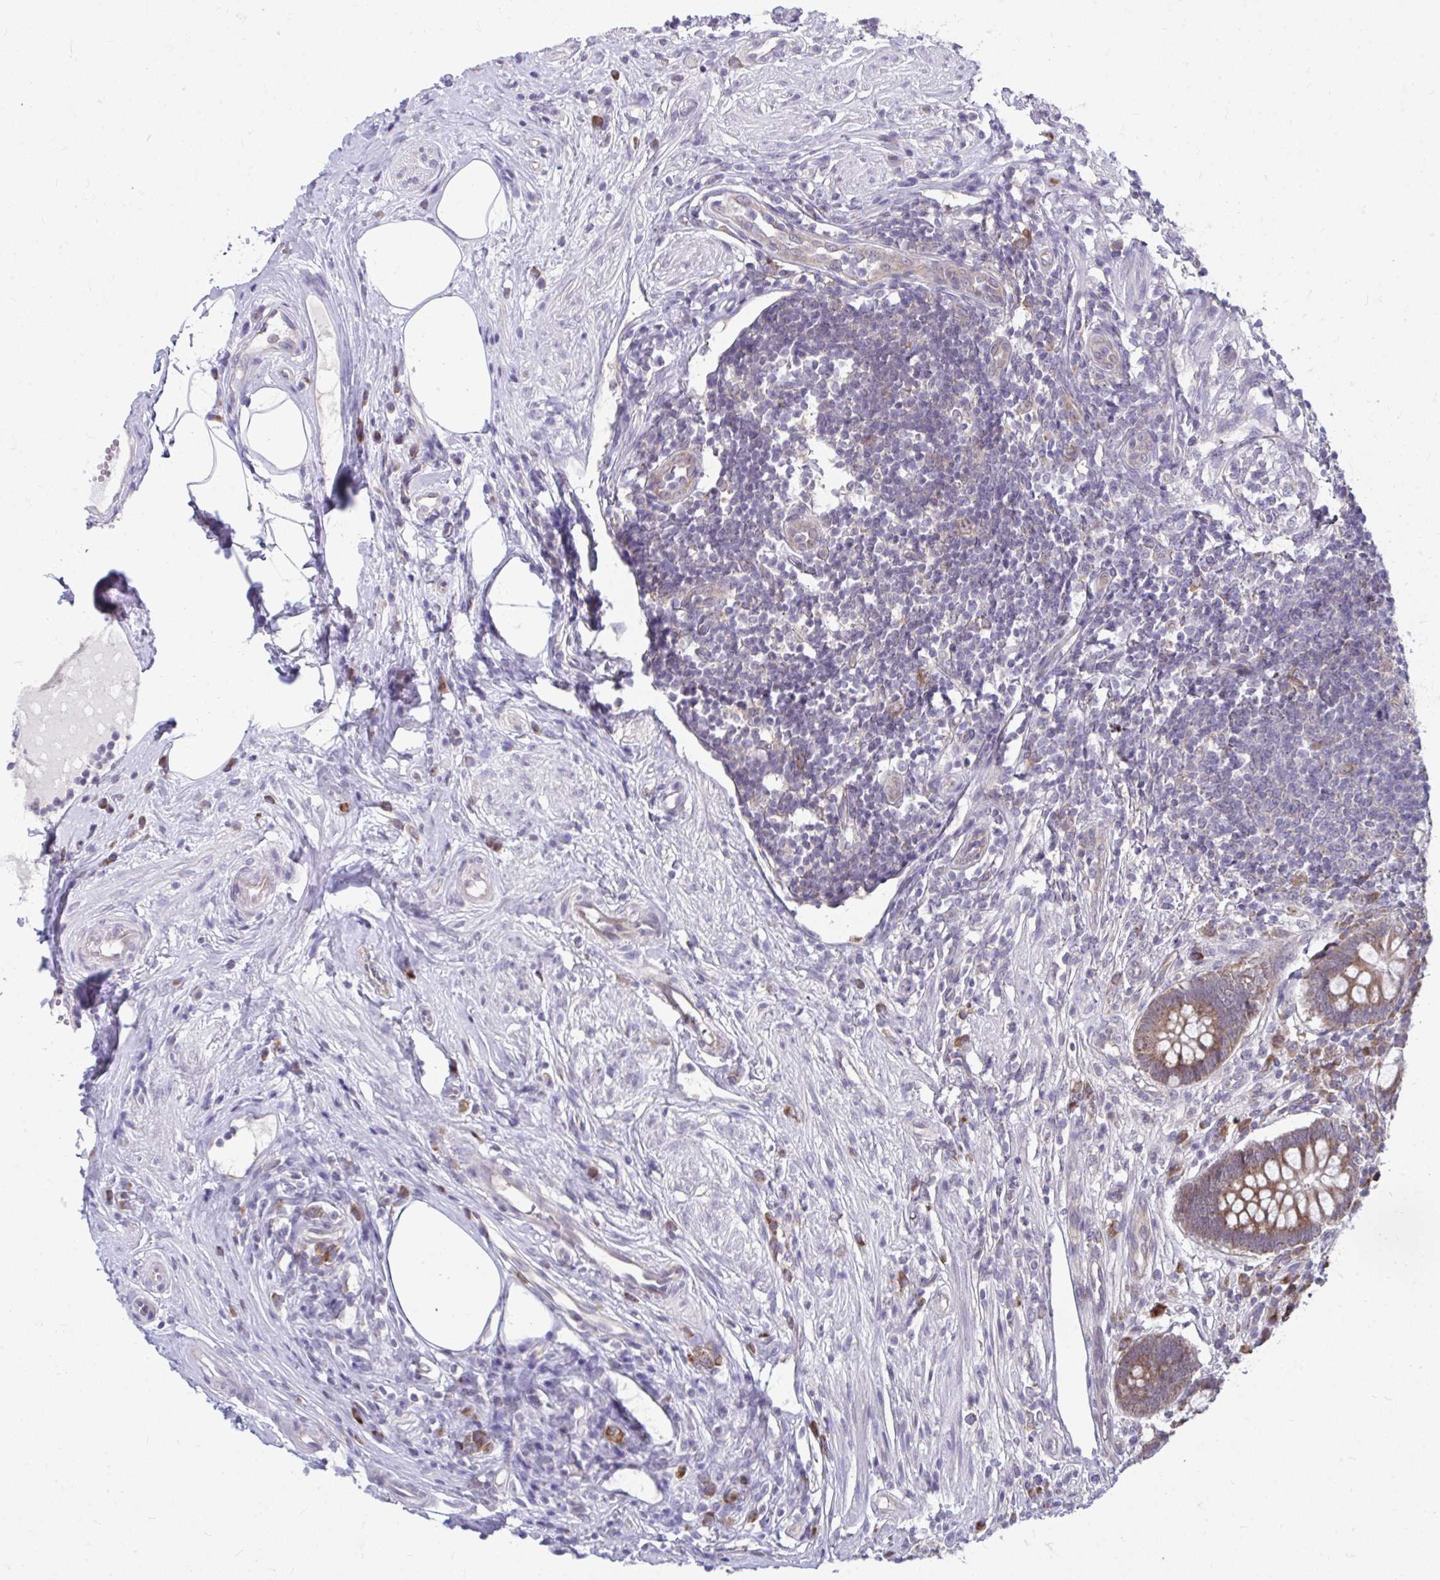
{"staining": {"intensity": "strong", "quantity": ">75%", "location": "cytoplasmic/membranous"}, "tissue": "appendix", "cell_type": "Glandular cells", "image_type": "normal", "snomed": [{"axis": "morphology", "description": "Normal tissue, NOS"}, {"axis": "topography", "description": "Appendix"}], "caption": "This micrograph exhibits immunohistochemistry staining of benign human appendix, with high strong cytoplasmic/membranous expression in approximately >75% of glandular cells.", "gene": "SELENON", "patient": {"sex": "female", "age": 56}}